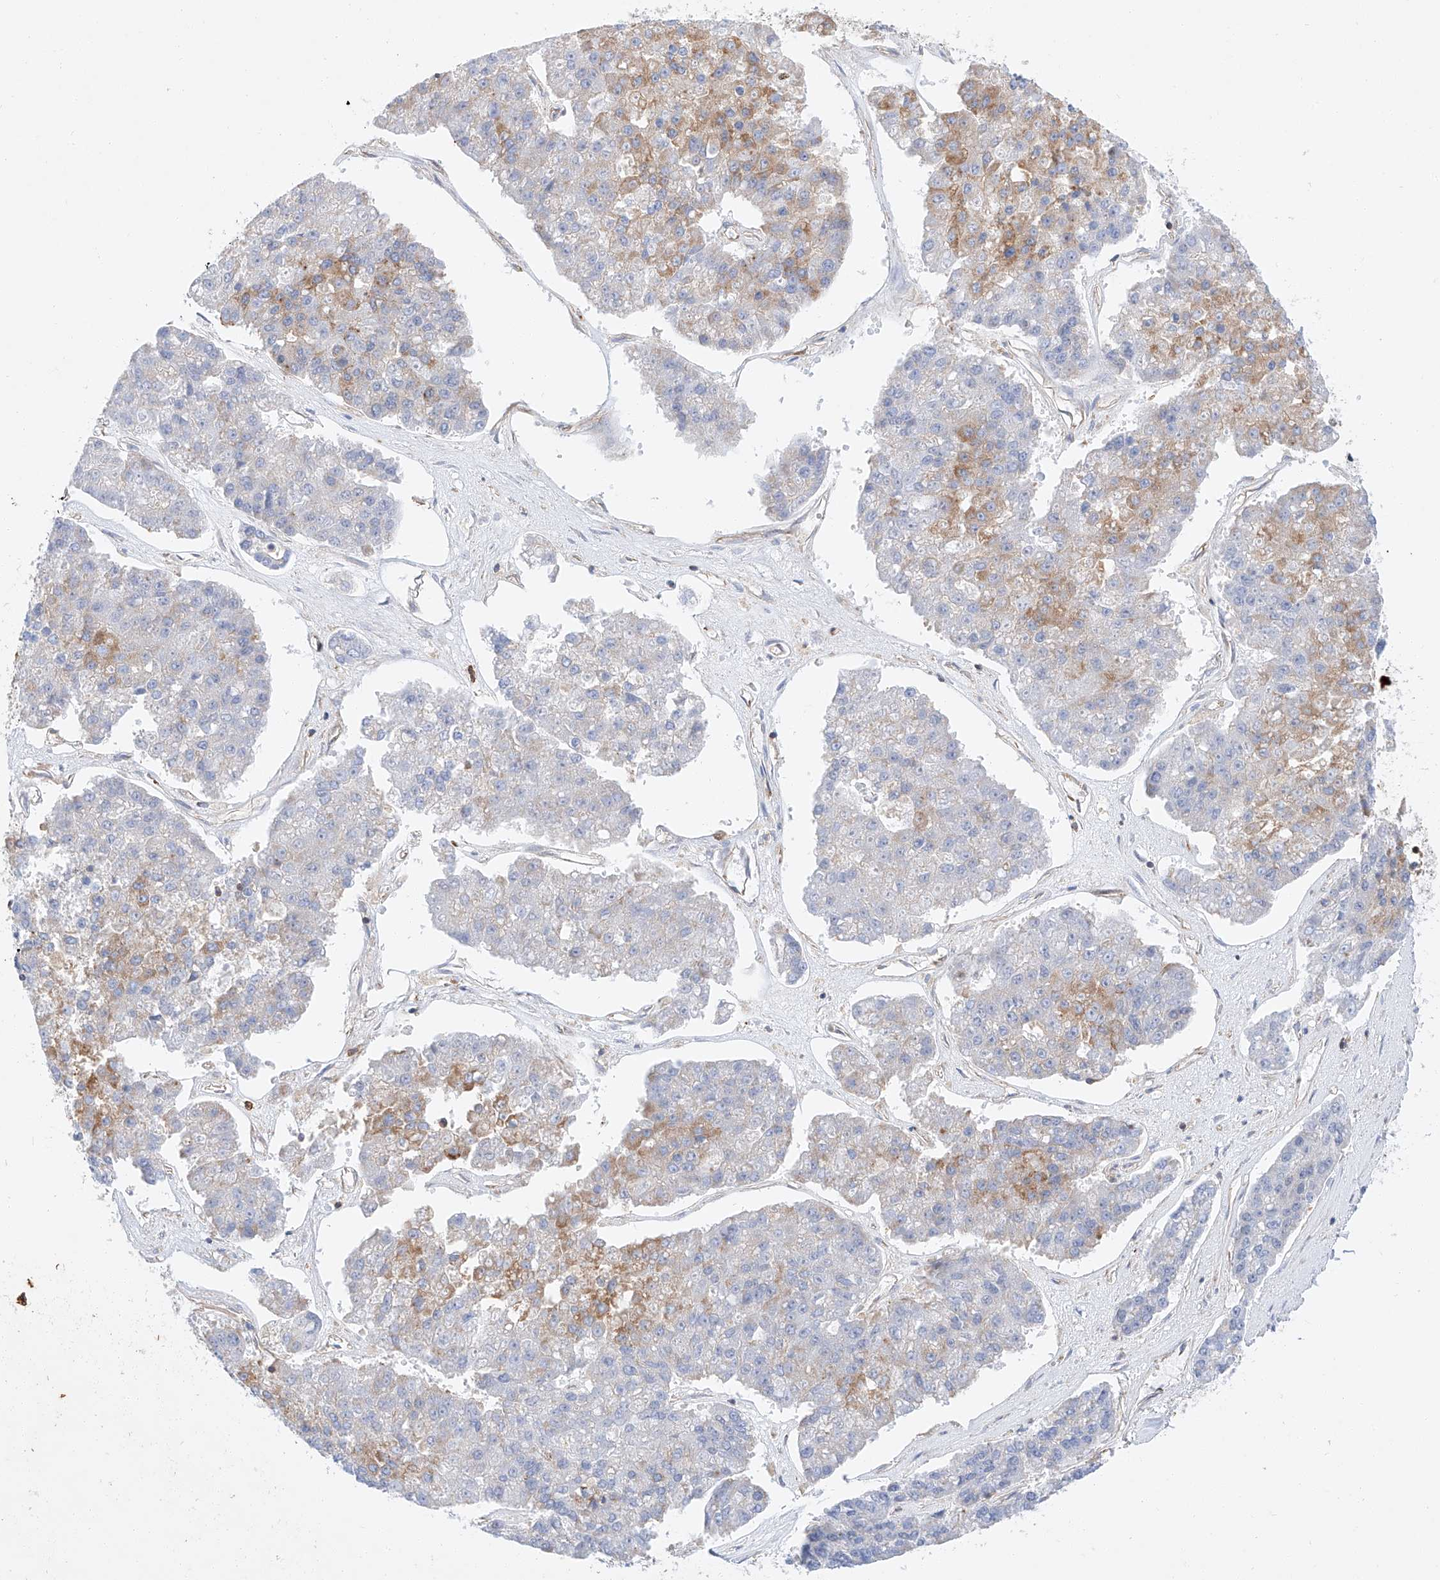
{"staining": {"intensity": "moderate", "quantity": "<25%", "location": "cytoplasmic/membranous"}, "tissue": "pancreatic cancer", "cell_type": "Tumor cells", "image_type": "cancer", "snomed": [{"axis": "morphology", "description": "Adenocarcinoma, NOS"}, {"axis": "topography", "description": "Pancreas"}], "caption": "The photomicrograph demonstrates a brown stain indicating the presence of a protein in the cytoplasmic/membranous of tumor cells in pancreatic cancer.", "gene": "HDAC9", "patient": {"sex": "male", "age": 50}}